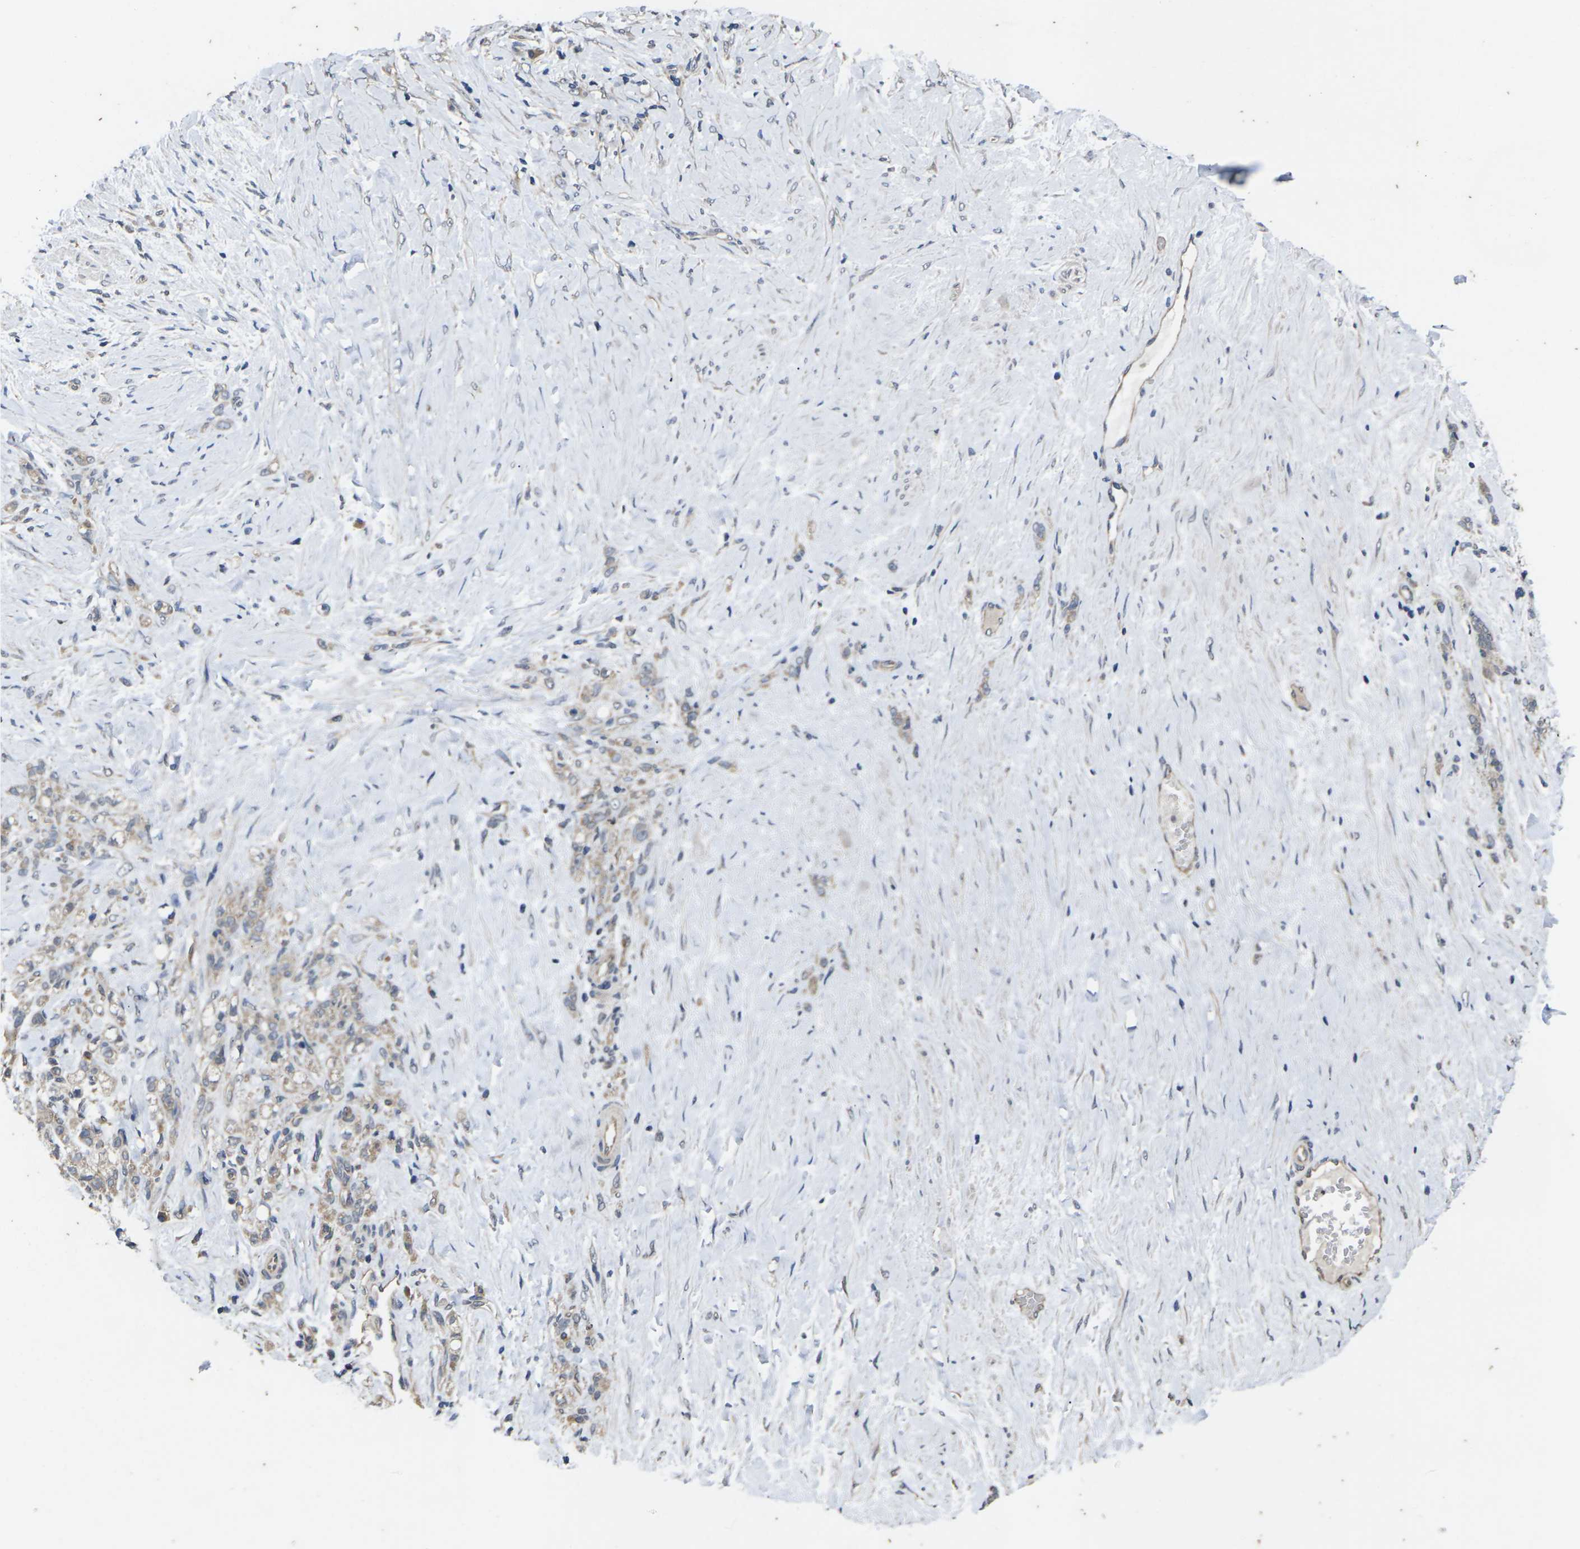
{"staining": {"intensity": "weak", "quantity": ">75%", "location": "cytoplasmic/membranous"}, "tissue": "stomach cancer", "cell_type": "Tumor cells", "image_type": "cancer", "snomed": [{"axis": "morphology", "description": "Adenocarcinoma, NOS"}, {"axis": "topography", "description": "Stomach"}], "caption": "Adenocarcinoma (stomach) stained with a protein marker displays weak staining in tumor cells.", "gene": "DKK2", "patient": {"sex": "male", "age": 82}}